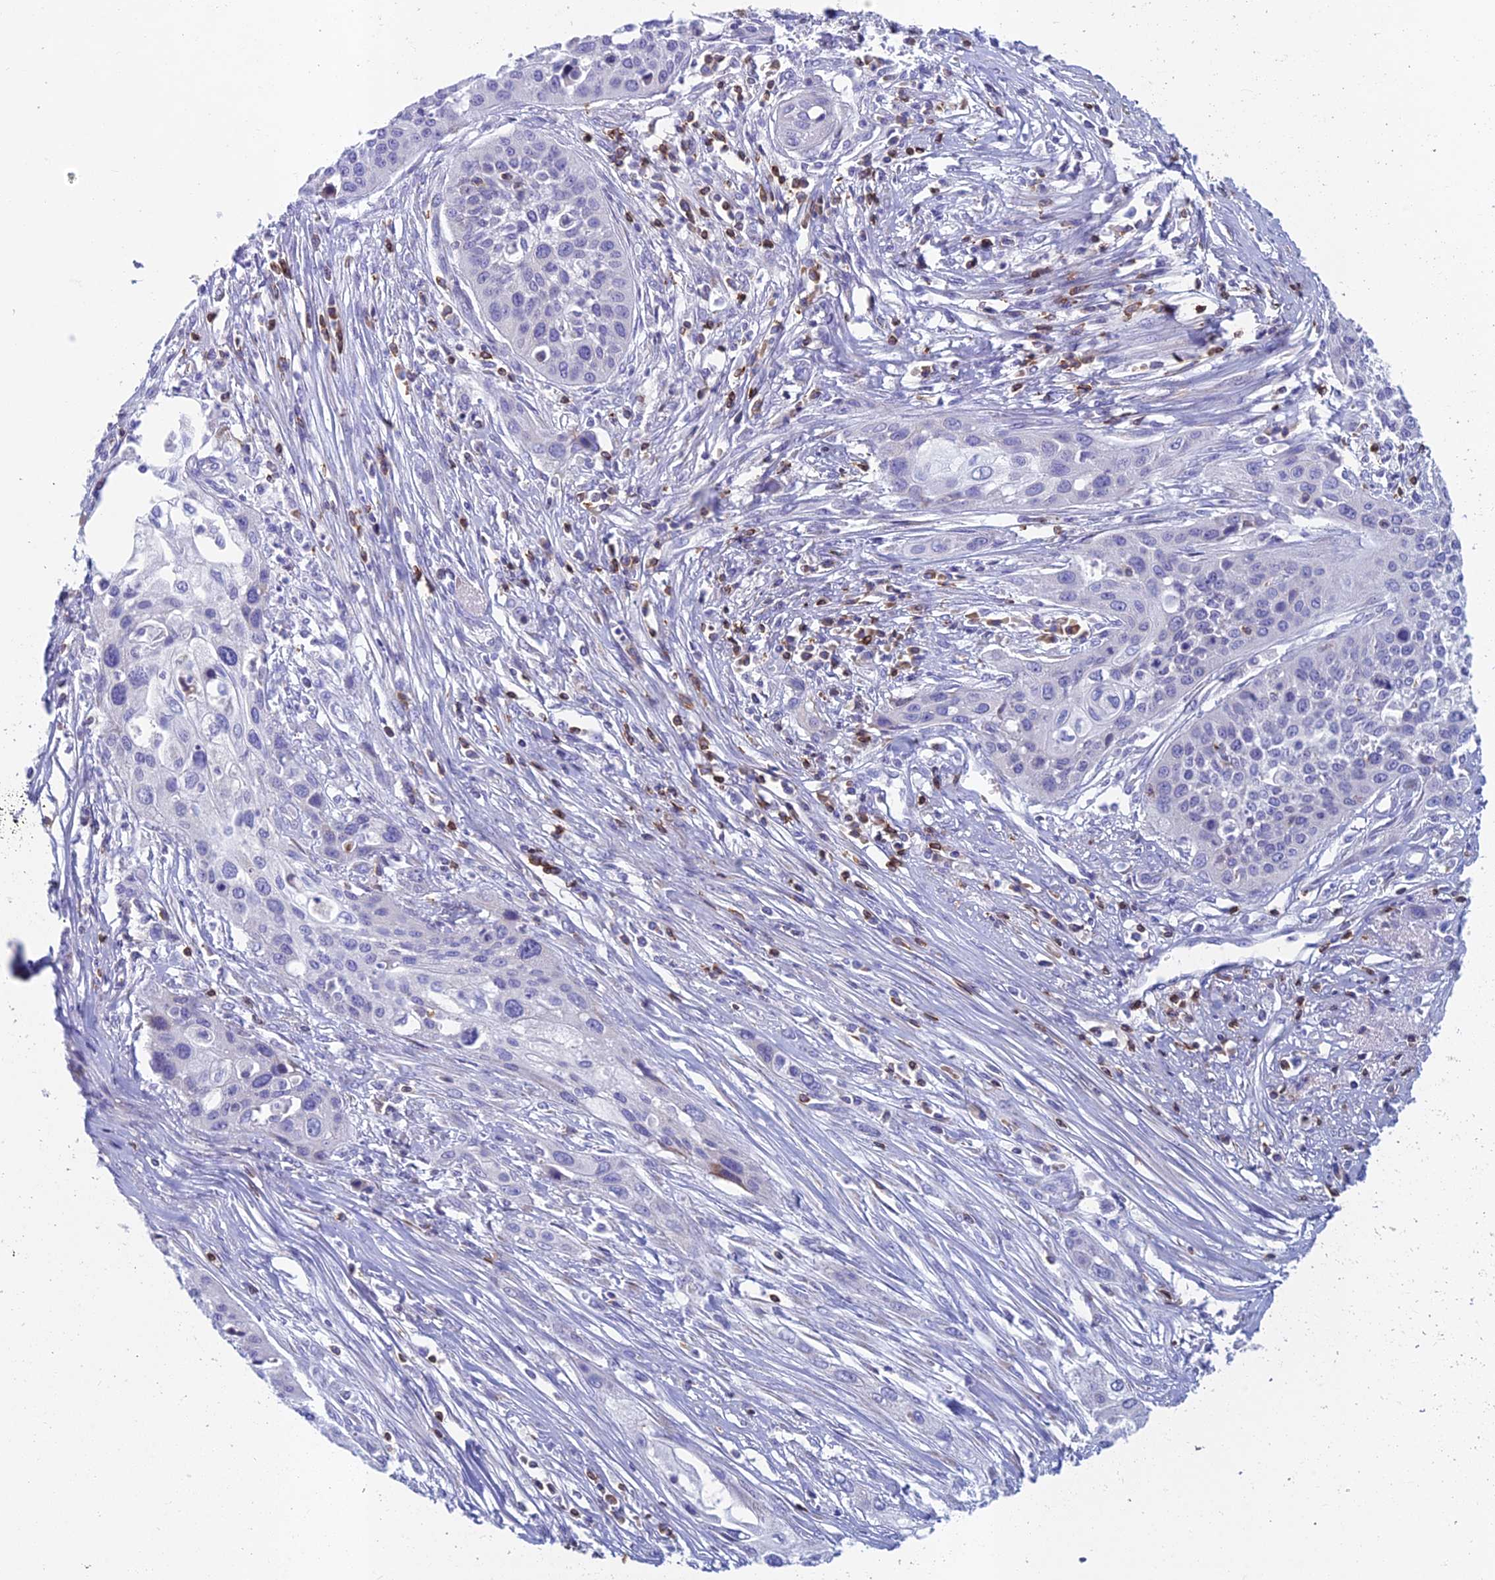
{"staining": {"intensity": "negative", "quantity": "none", "location": "none"}, "tissue": "cervical cancer", "cell_type": "Tumor cells", "image_type": "cancer", "snomed": [{"axis": "morphology", "description": "Squamous cell carcinoma, NOS"}, {"axis": "topography", "description": "Cervix"}], "caption": "DAB (3,3'-diaminobenzidine) immunohistochemical staining of human cervical squamous cell carcinoma reveals no significant positivity in tumor cells. (Immunohistochemistry, brightfield microscopy, high magnification).", "gene": "ABI3BP", "patient": {"sex": "female", "age": 34}}